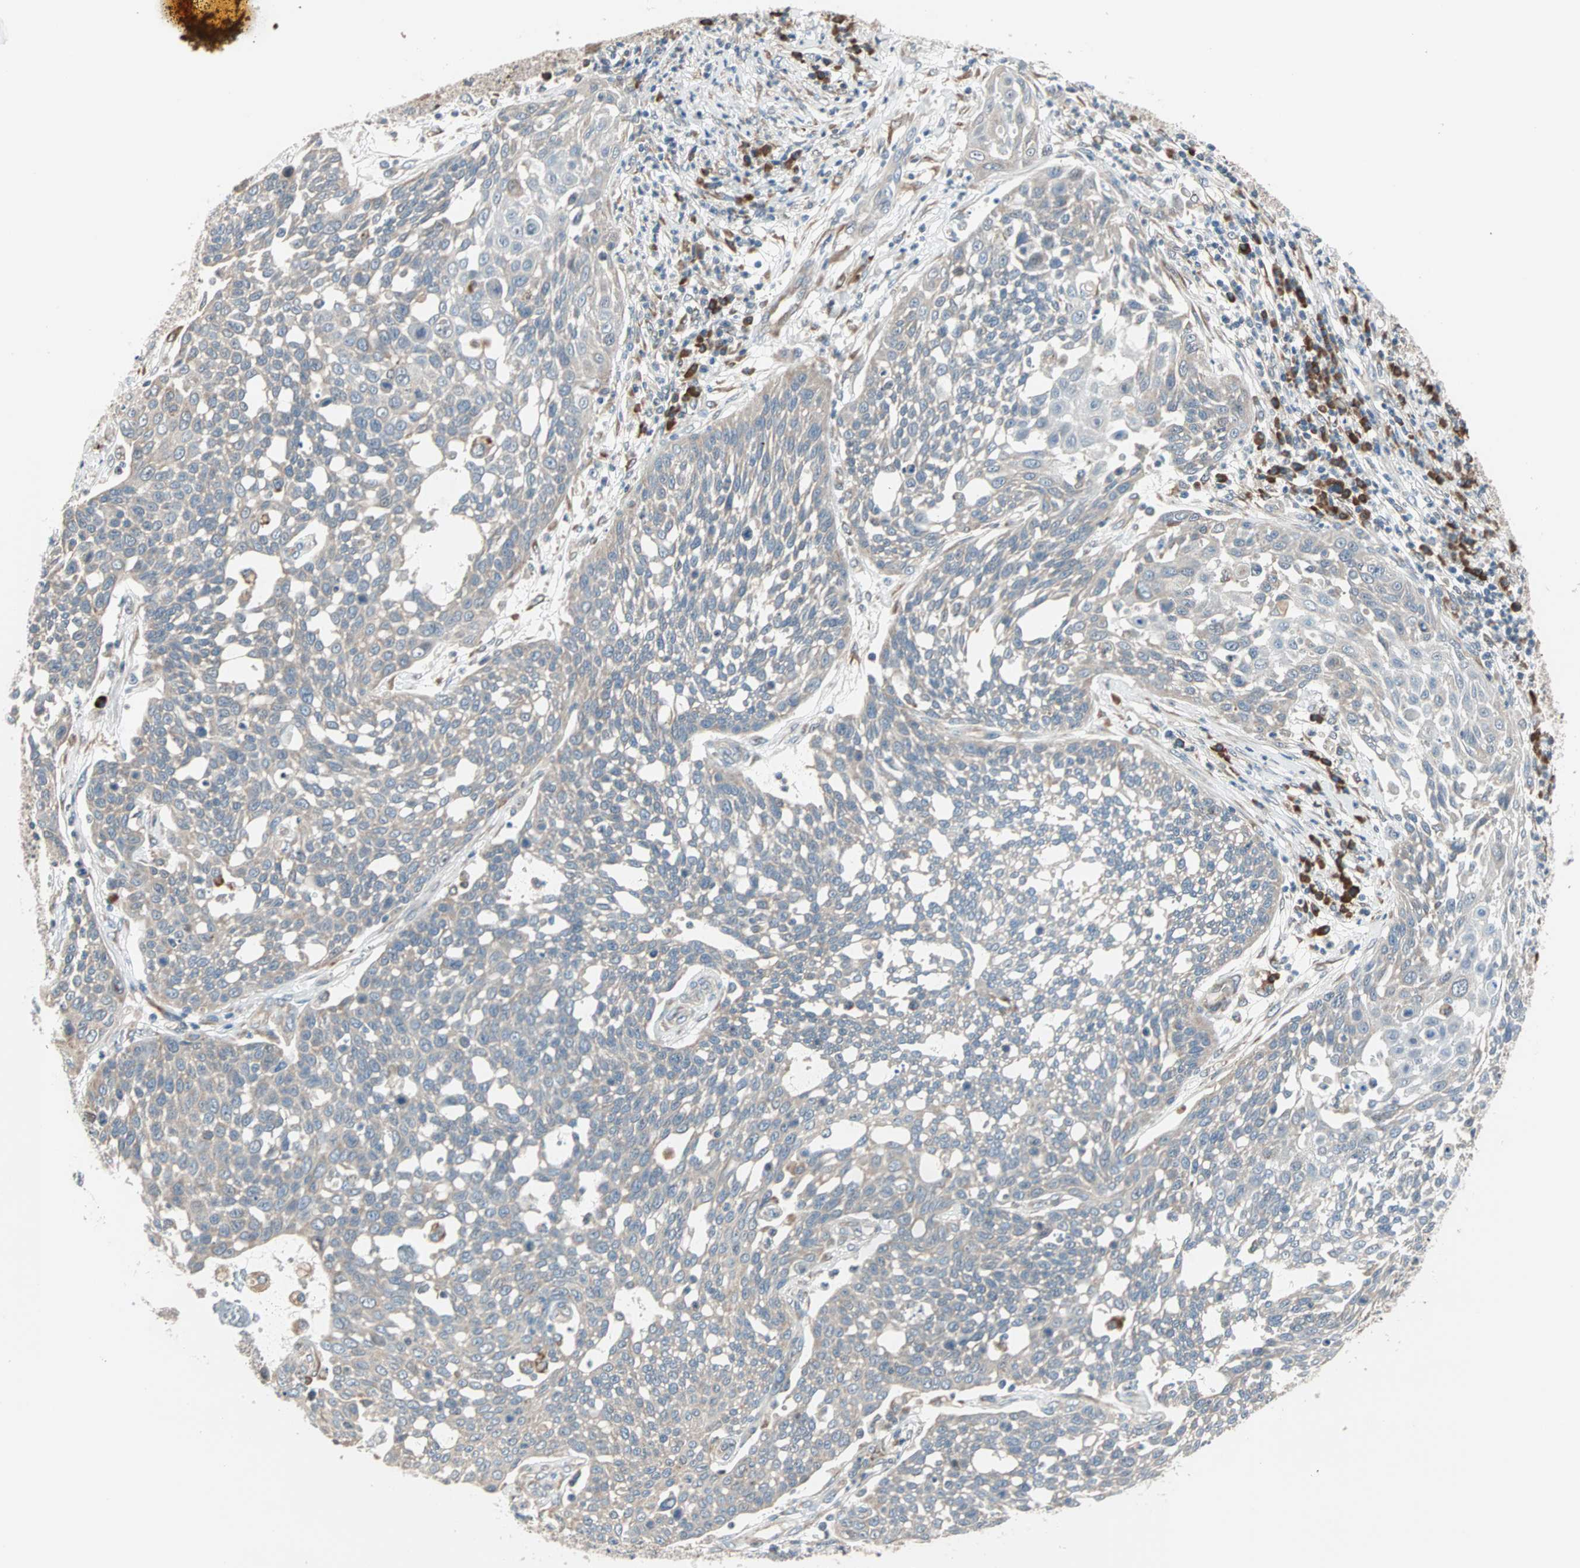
{"staining": {"intensity": "weak", "quantity": "<25%", "location": "cytoplasmic/membranous"}, "tissue": "cervical cancer", "cell_type": "Tumor cells", "image_type": "cancer", "snomed": [{"axis": "morphology", "description": "Squamous cell carcinoma, NOS"}, {"axis": "topography", "description": "Cervix"}], "caption": "Immunohistochemical staining of cervical cancer reveals no significant positivity in tumor cells.", "gene": "SAR1A", "patient": {"sex": "female", "age": 34}}